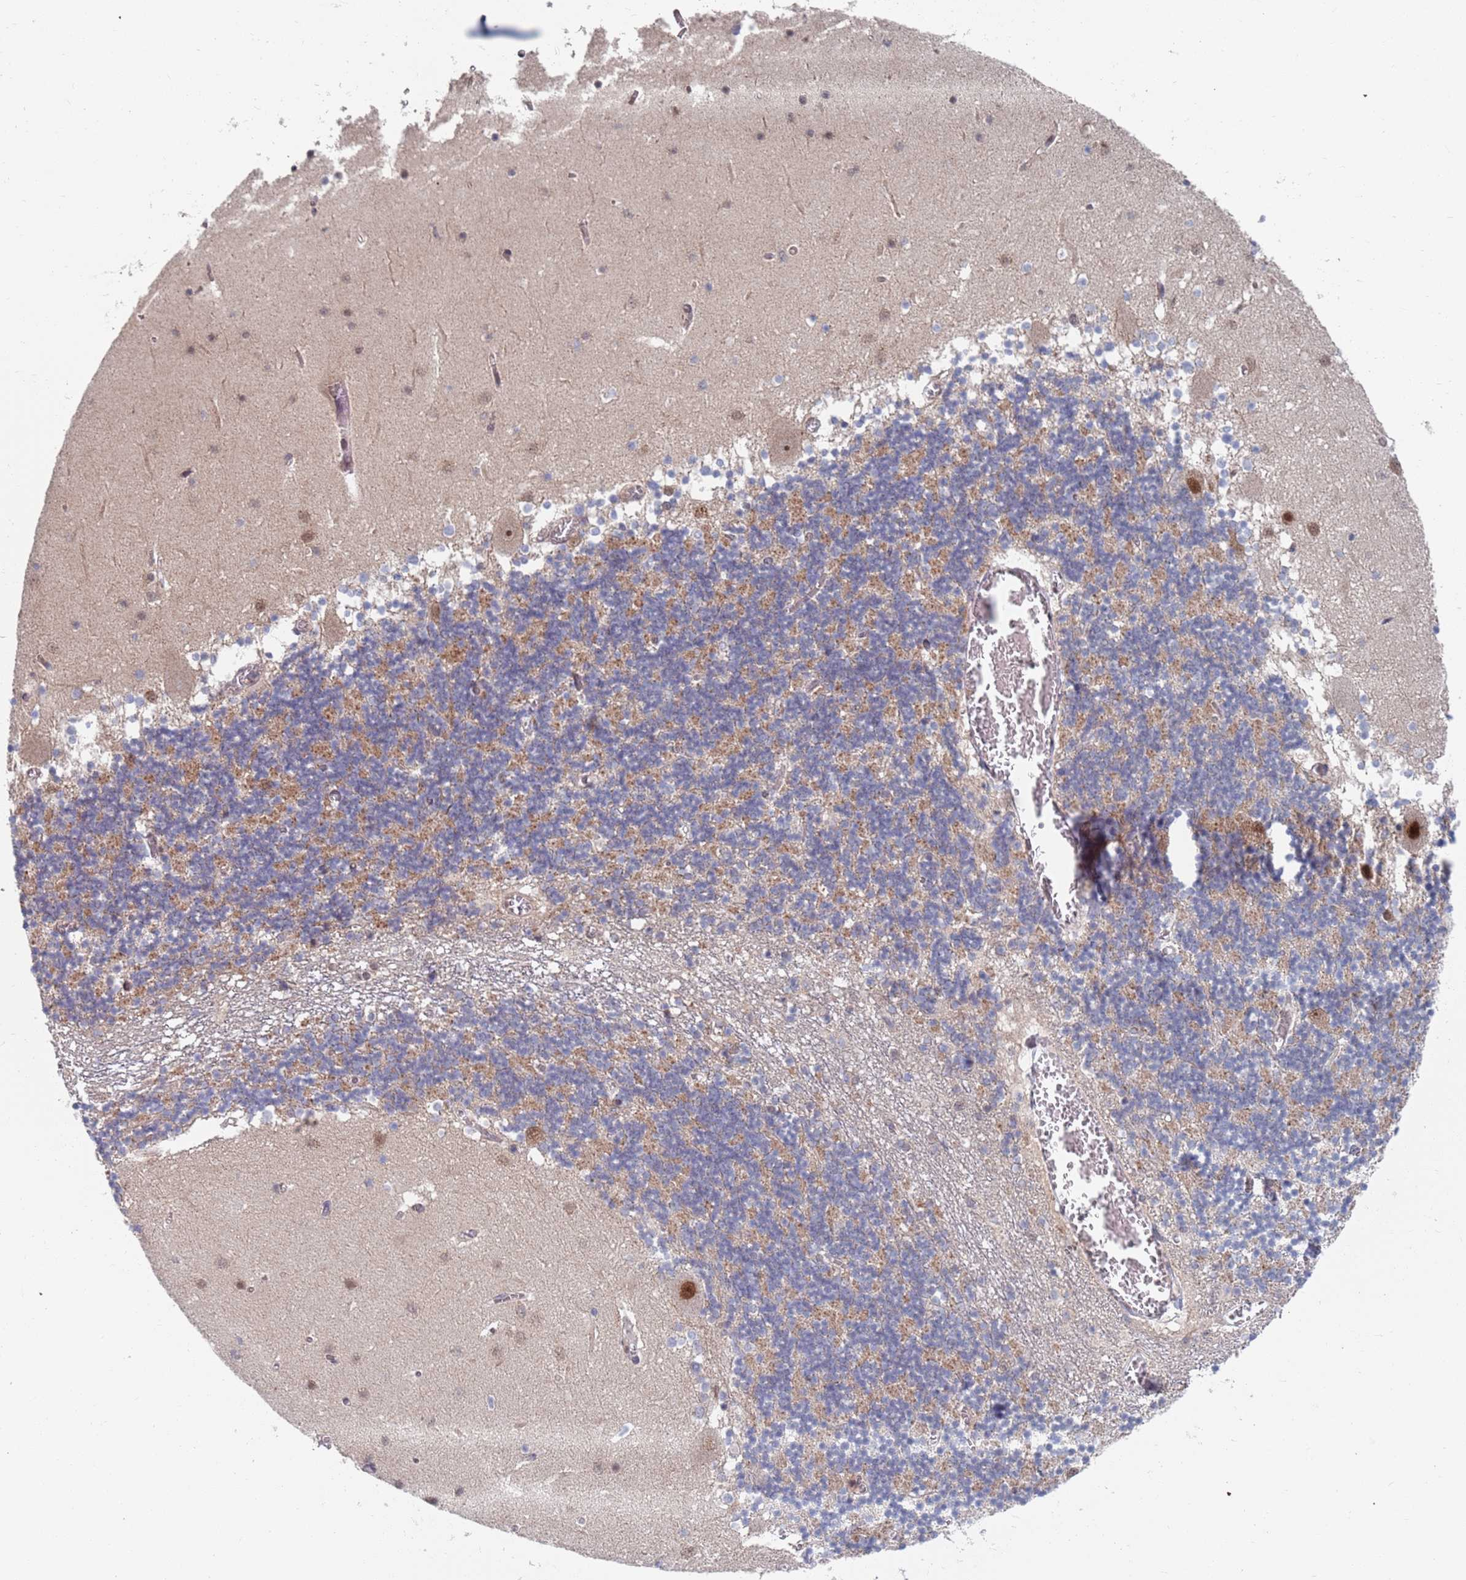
{"staining": {"intensity": "moderate", "quantity": "25%-75%", "location": "nuclear"}, "tissue": "cerebellum", "cell_type": "Cells in granular layer", "image_type": "normal", "snomed": [{"axis": "morphology", "description": "Normal tissue, NOS"}, {"axis": "topography", "description": "Cerebellum"}], "caption": "Unremarkable cerebellum was stained to show a protein in brown. There is medium levels of moderate nuclear expression in about 25%-75% of cells in granular layer.", "gene": "RPP25", "patient": {"sex": "female", "age": 28}}